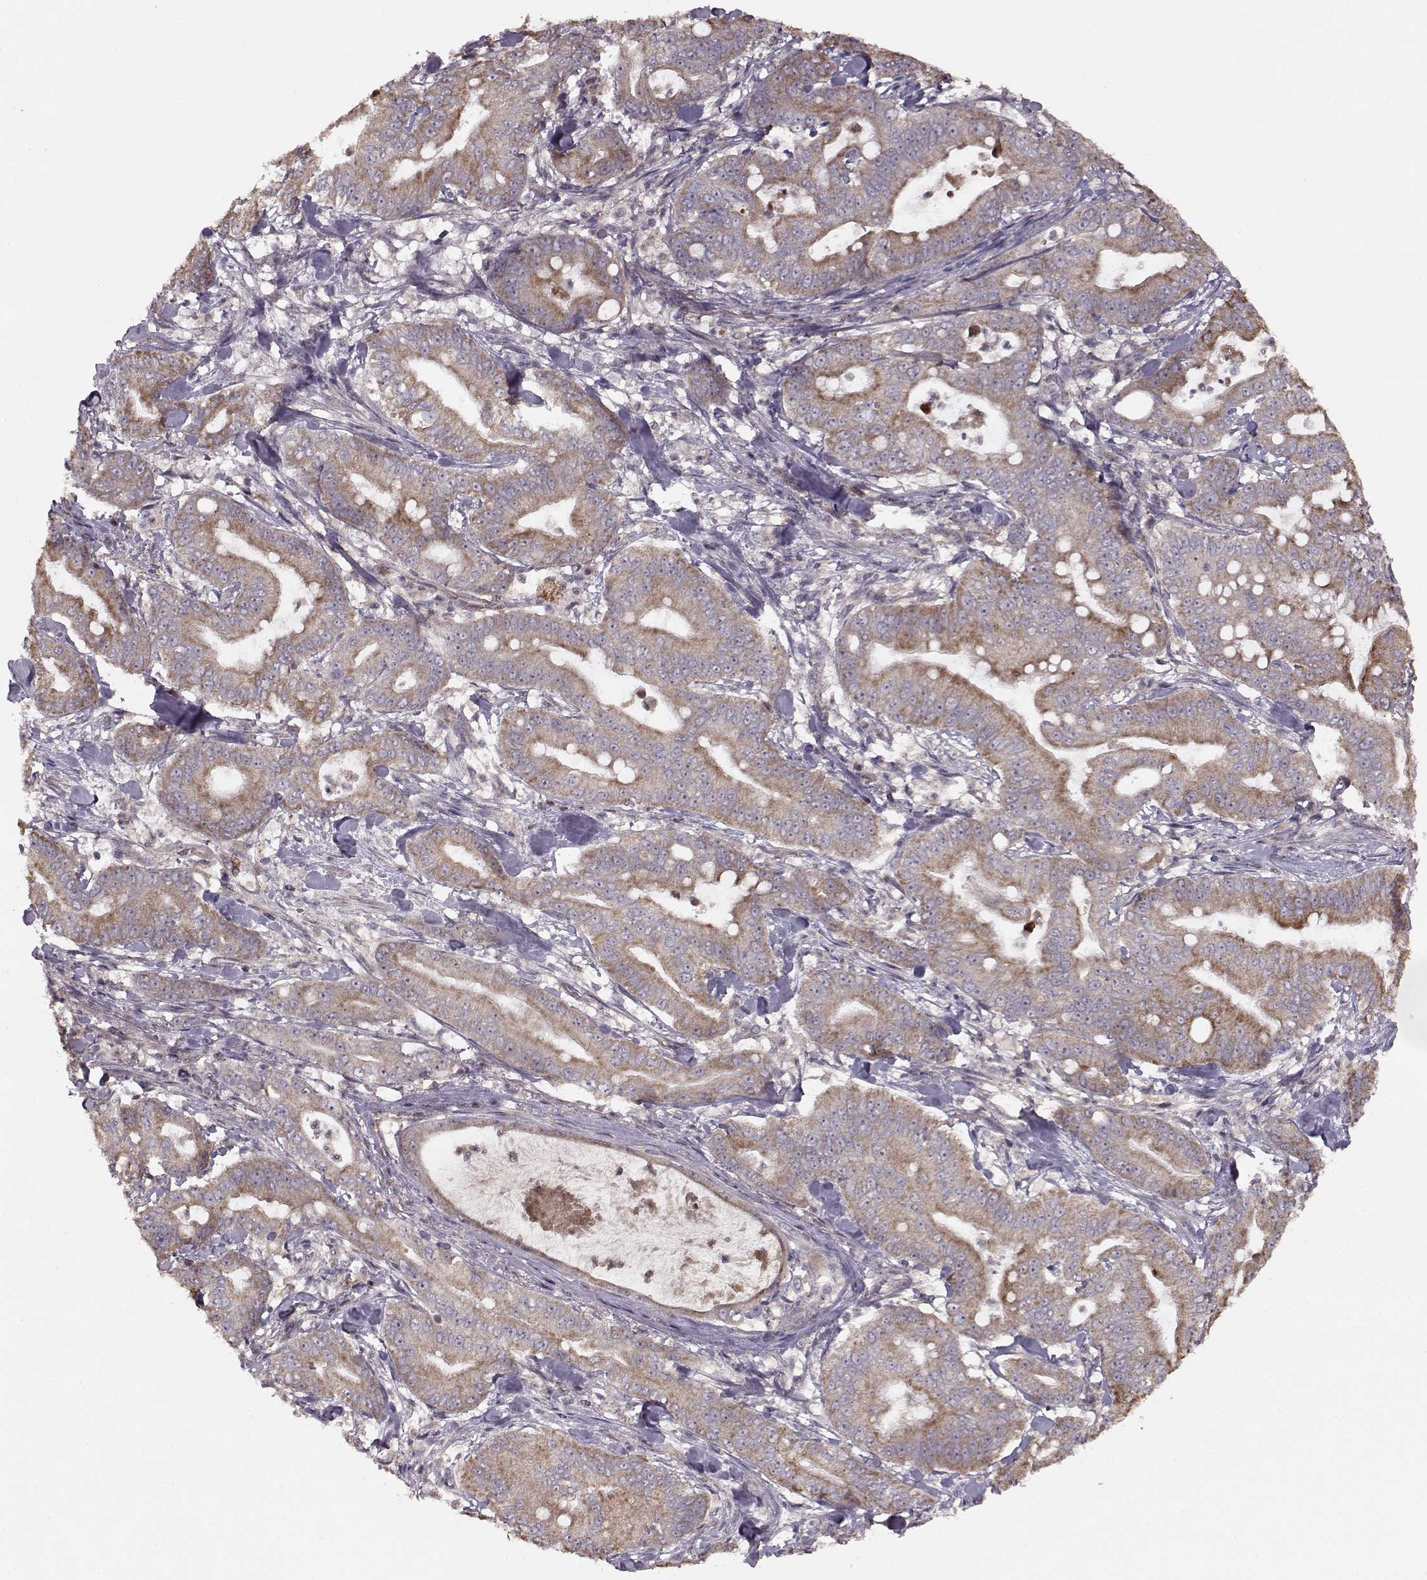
{"staining": {"intensity": "moderate", "quantity": ">75%", "location": "cytoplasmic/membranous"}, "tissue": "pancreatic cancer", "cell_type": "Tumor cells", "image_type": "cancer", "snomed": [{"axis": "morphology", "description": "Adenocarcinoma, NOS"}, {"axis": "topography", "description": "Pancreas"}], "caption": "Approximately >75% of tumor cells in human pancreatic cancer demonstrate moderate cytoplasmic/membranous protein expression as visualized by brown immunohistochemical staining.", "gene": "CMTM3", "patient": {"sex": "male", "age": 71}}